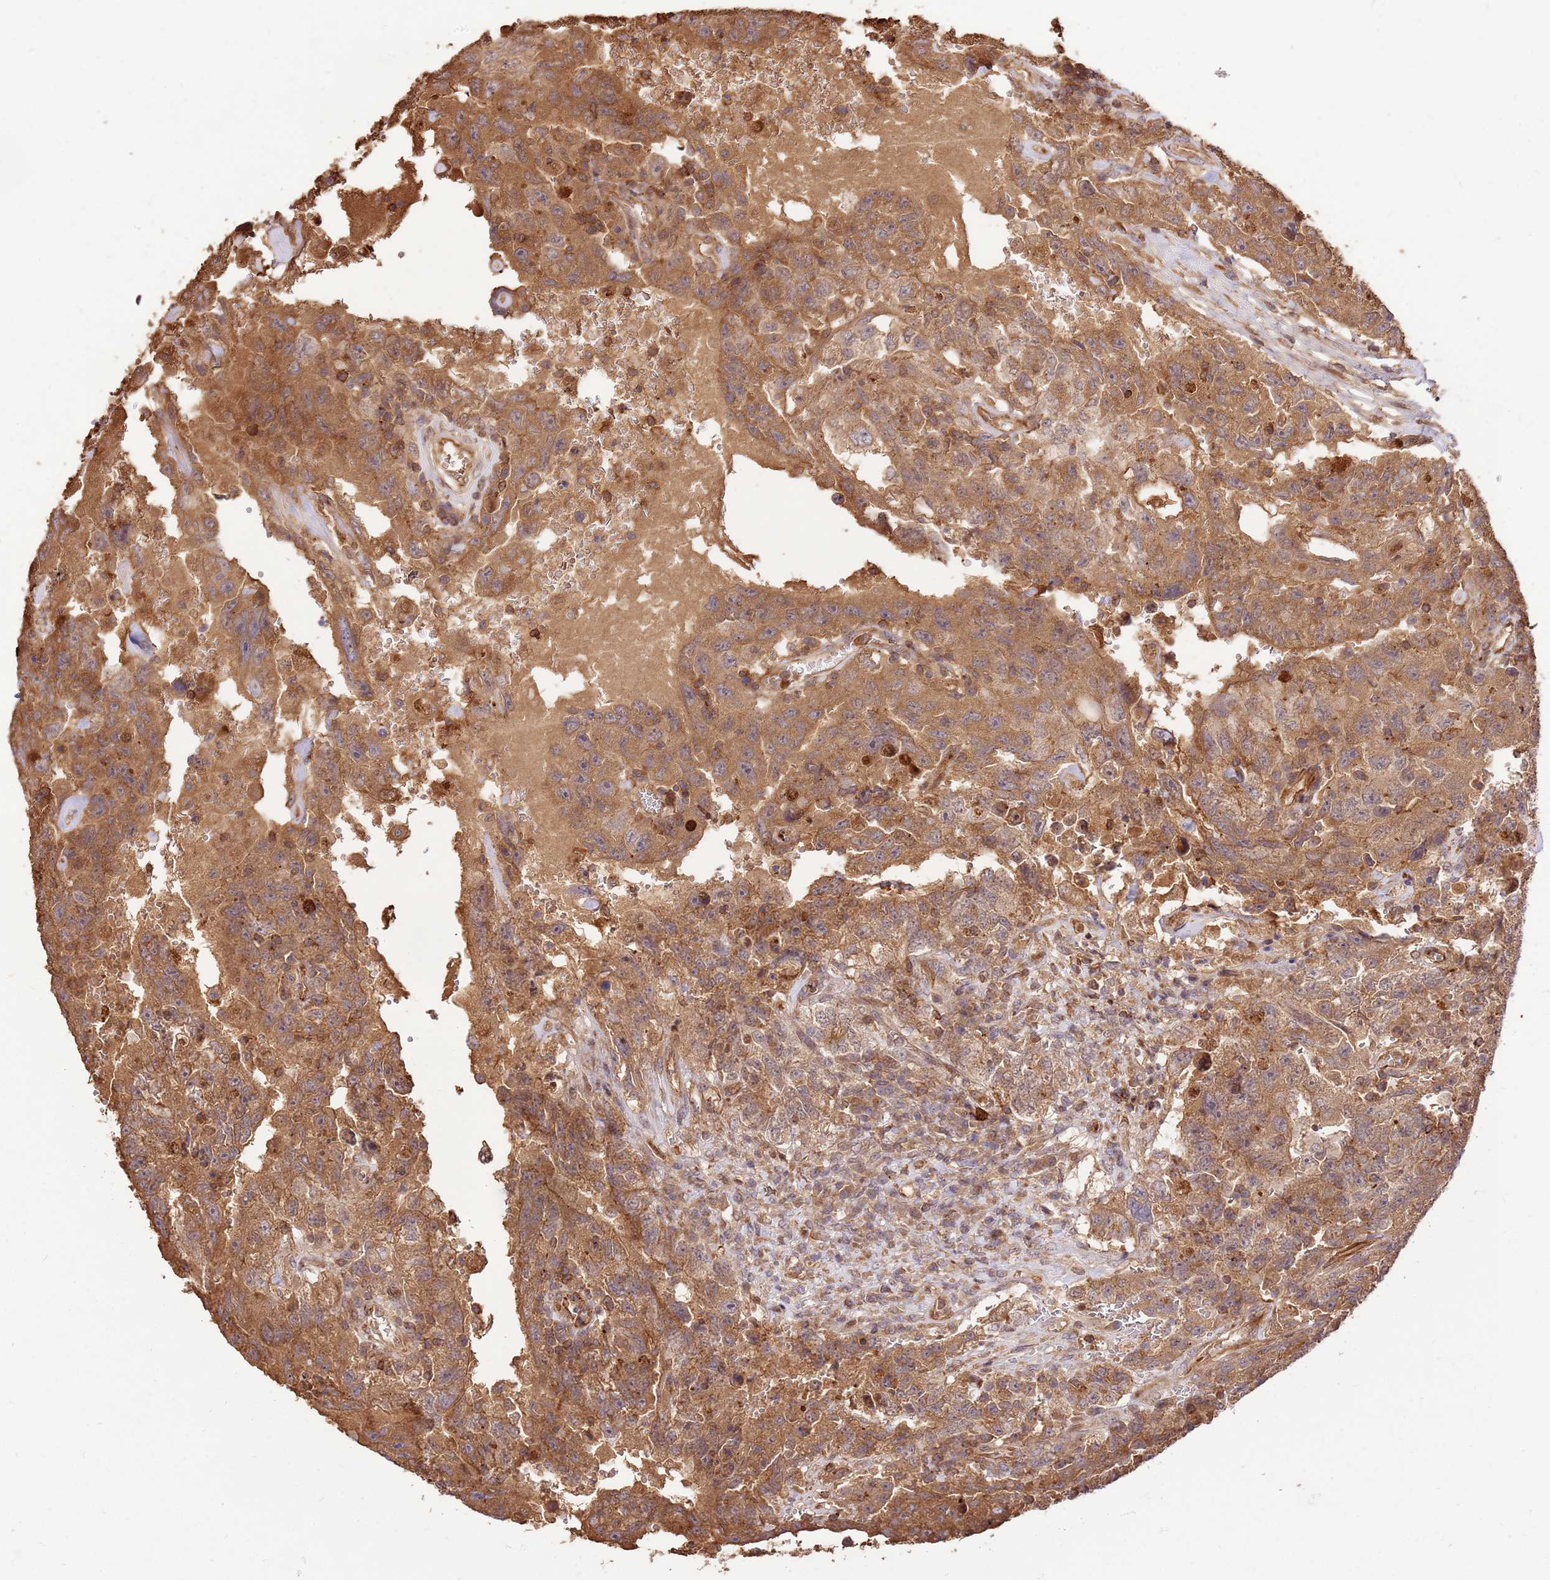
{"staining": {"intensity": "moderate", "quantity": ">75%", "location": "cytoplasmic/membranous"}, "tissue": "testis cancer", "cell_type": "Tumor cells", "image_type": "cancer", "snomed": [{"axis": "morphology", "description": "Carcinoma, Embryonal, NOS"}, {"axis": "topography", "description": "Testis"}], "caption": "An immunohistochemistry (IHC) micrograph of neoplastic tissue is shown. Protein staining in brown highlights moderate cytoplasmic/membranous positivity in testis cancer (embryonal carcinoma) within tumor cells.", "gene": "KATNAL2", "patient": {"sex": "male", "age": 26}}